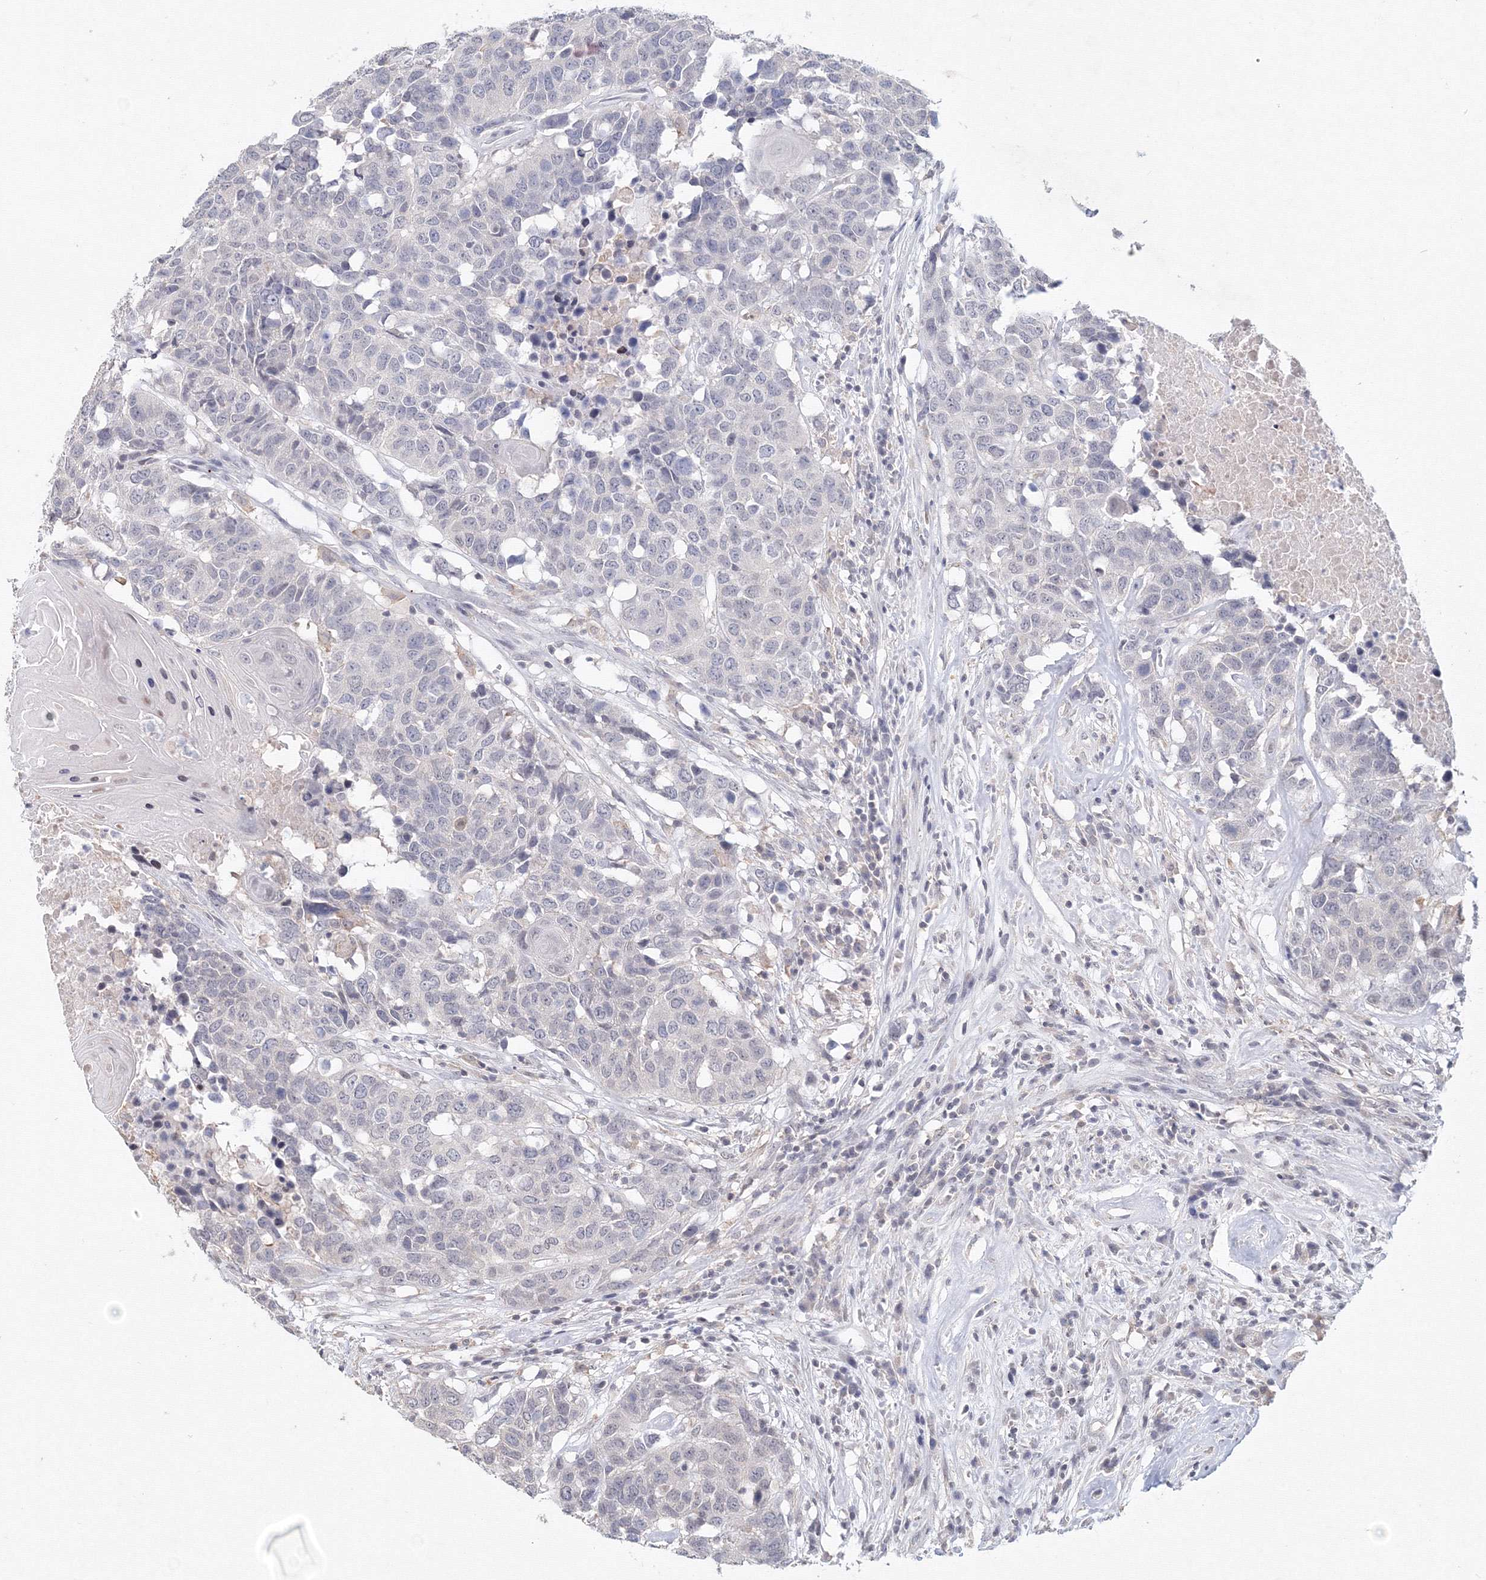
{"staining": {"intensity": "negative", "quantity": "none", "location": "none"}, "tissue": "head and neck cancer", "cell_type": "Tumor cells", "image_type": "cancer", "snomed": [{"axis": "morphology", "description": "Squamous cell carcinoma, NOS"}, {"axis": "topography", "description": "Head-Neck"}], "caption": "The micrograph demonstrates no significant staining in tumor cells of squamous cell carcinoma (head and neck).", "gene": "SLC7A7", "patient": {"sex": "male", "age": 66}}